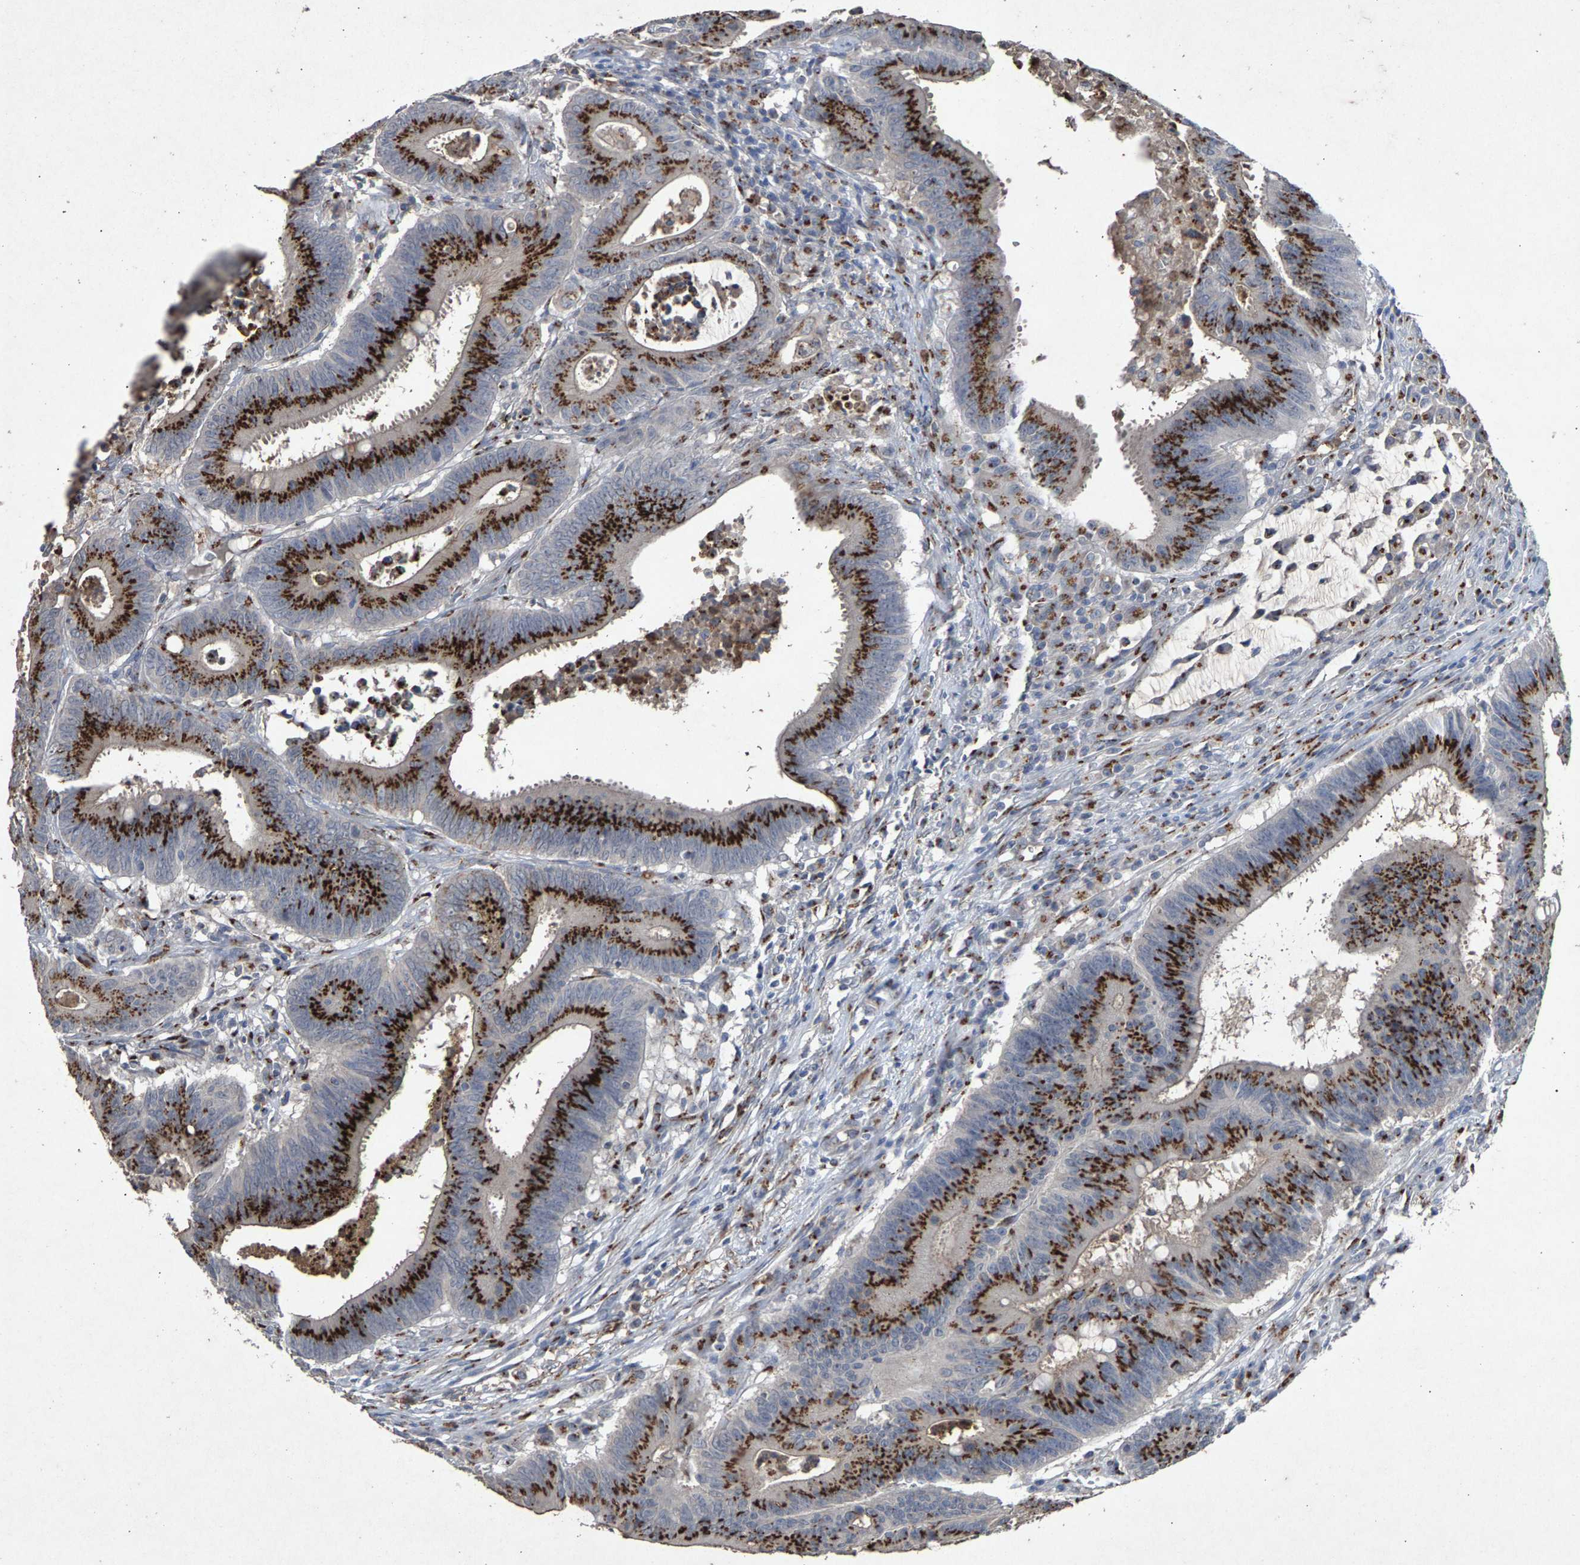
{"staining": {"intensity": "strong", "quantity": ">75%", "location": "cytoplasmic/membranous"}, "tissue": "colorectal cancer", "cell_type": "Tumor cells", "image_type": "cancer", "snomed": [{"axis": "morphology", "description": "Adenocarcinoma, NOS"}, {"axis": "topography", "description": "Colon"}], "caption": "Tumor cells show high levels of strong cytoplasmic/membranous expression in about >75% of cells in colorectal cancer (adenocarcinoma).", "gene": "MAN2A1", "patient": {"sex": "male", "age": 45}}